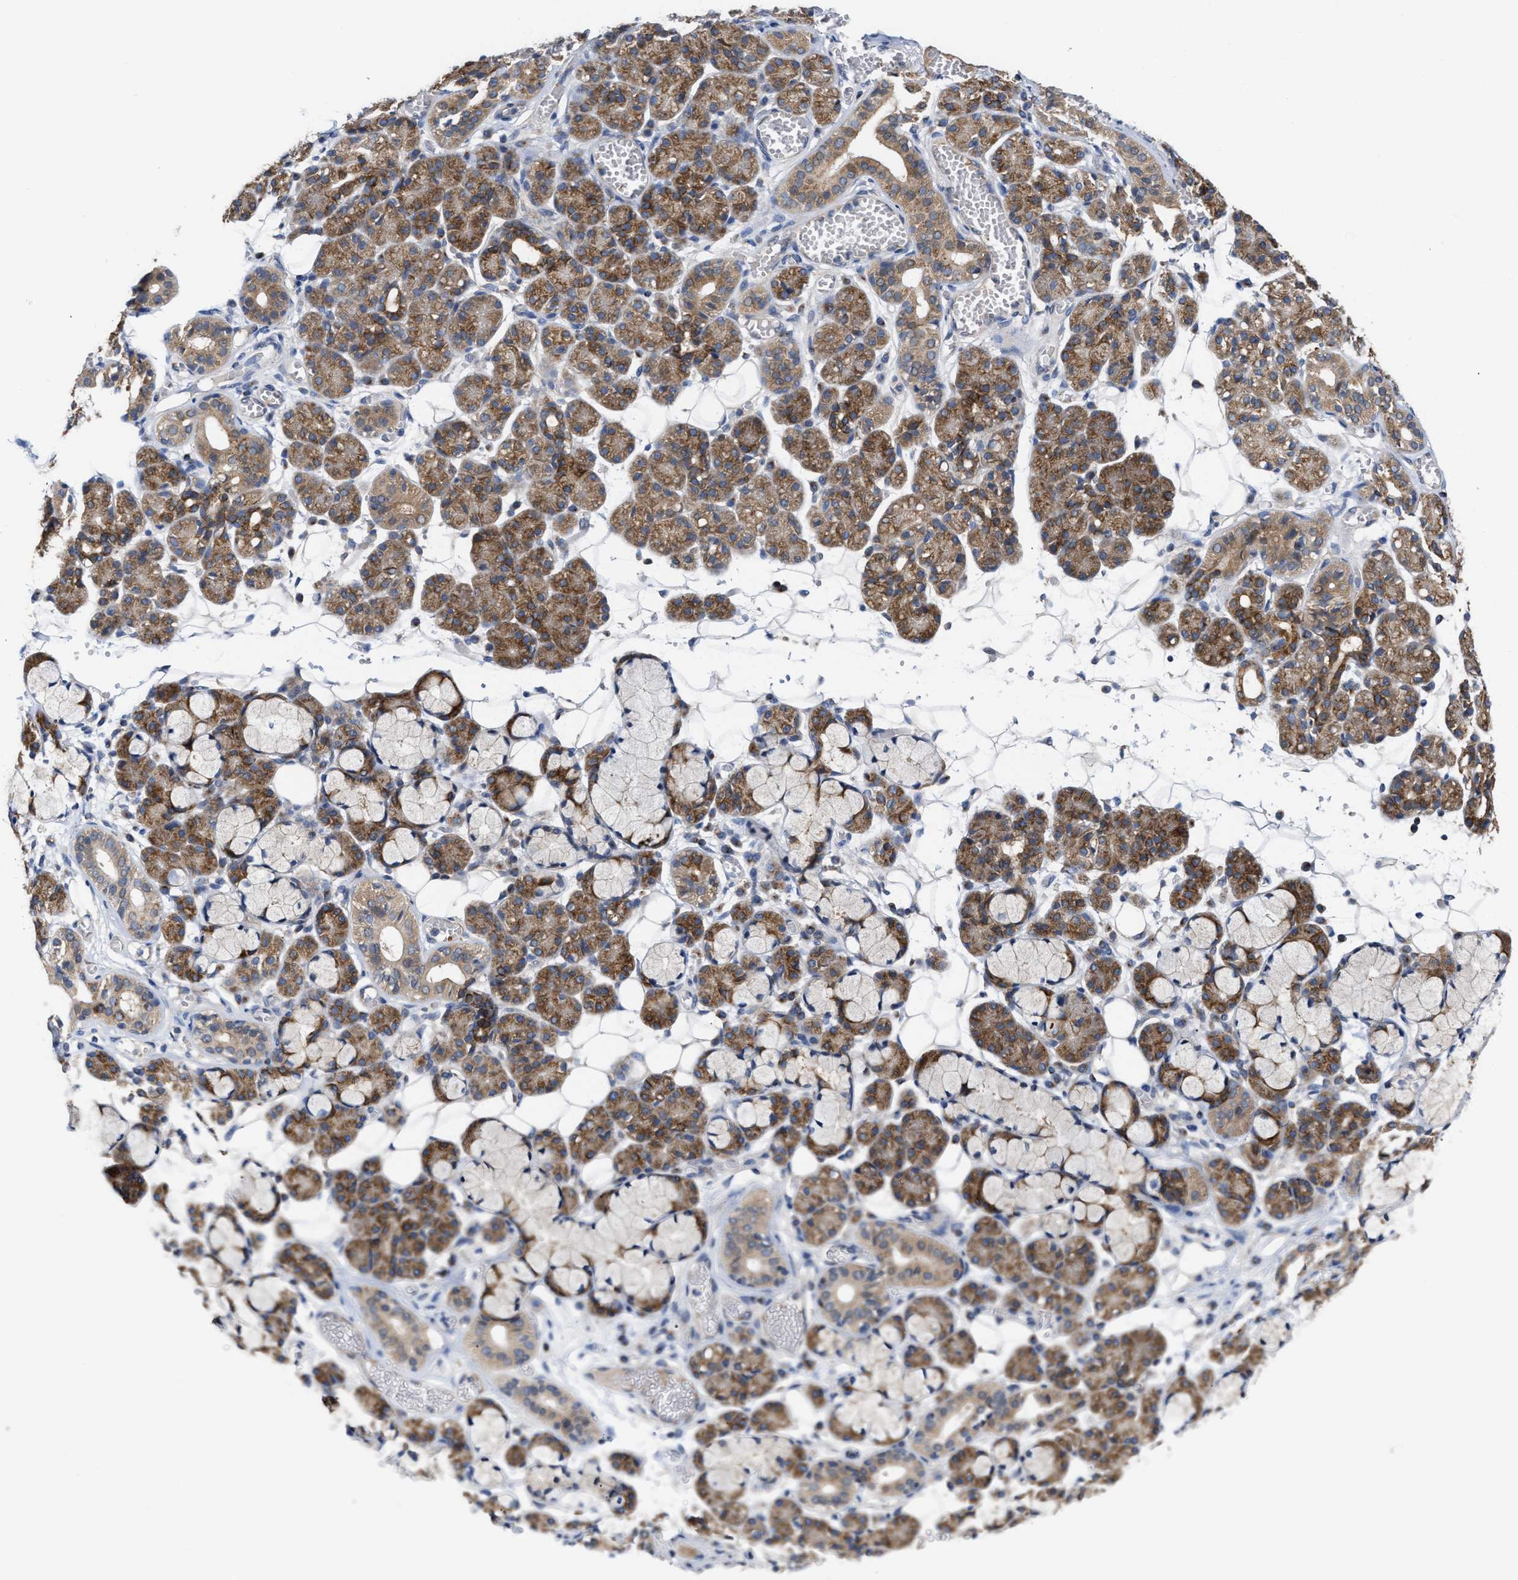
{"staining": {"intensity": "moderate", "quantity": "25%-75%", "location": "cytoplasmic/membranous"}, "tissue": "salivary gland", "cell_type": "Glandular cells", "image_type": "normal", "snomed": [{"axis": "morphology", "description": "Normal tissue, NOS"}, {"axis": "topography", "description": "Salivary gland"}], "caption": "This is a photomicrograph of immunohistochemistry staining of unremarkable salivary gland, which shows moderate expression in the cytoplasmic/membranous of glandular cells.", "gene": "BBLN", "patient": {"sex": "male", "age": 63}}